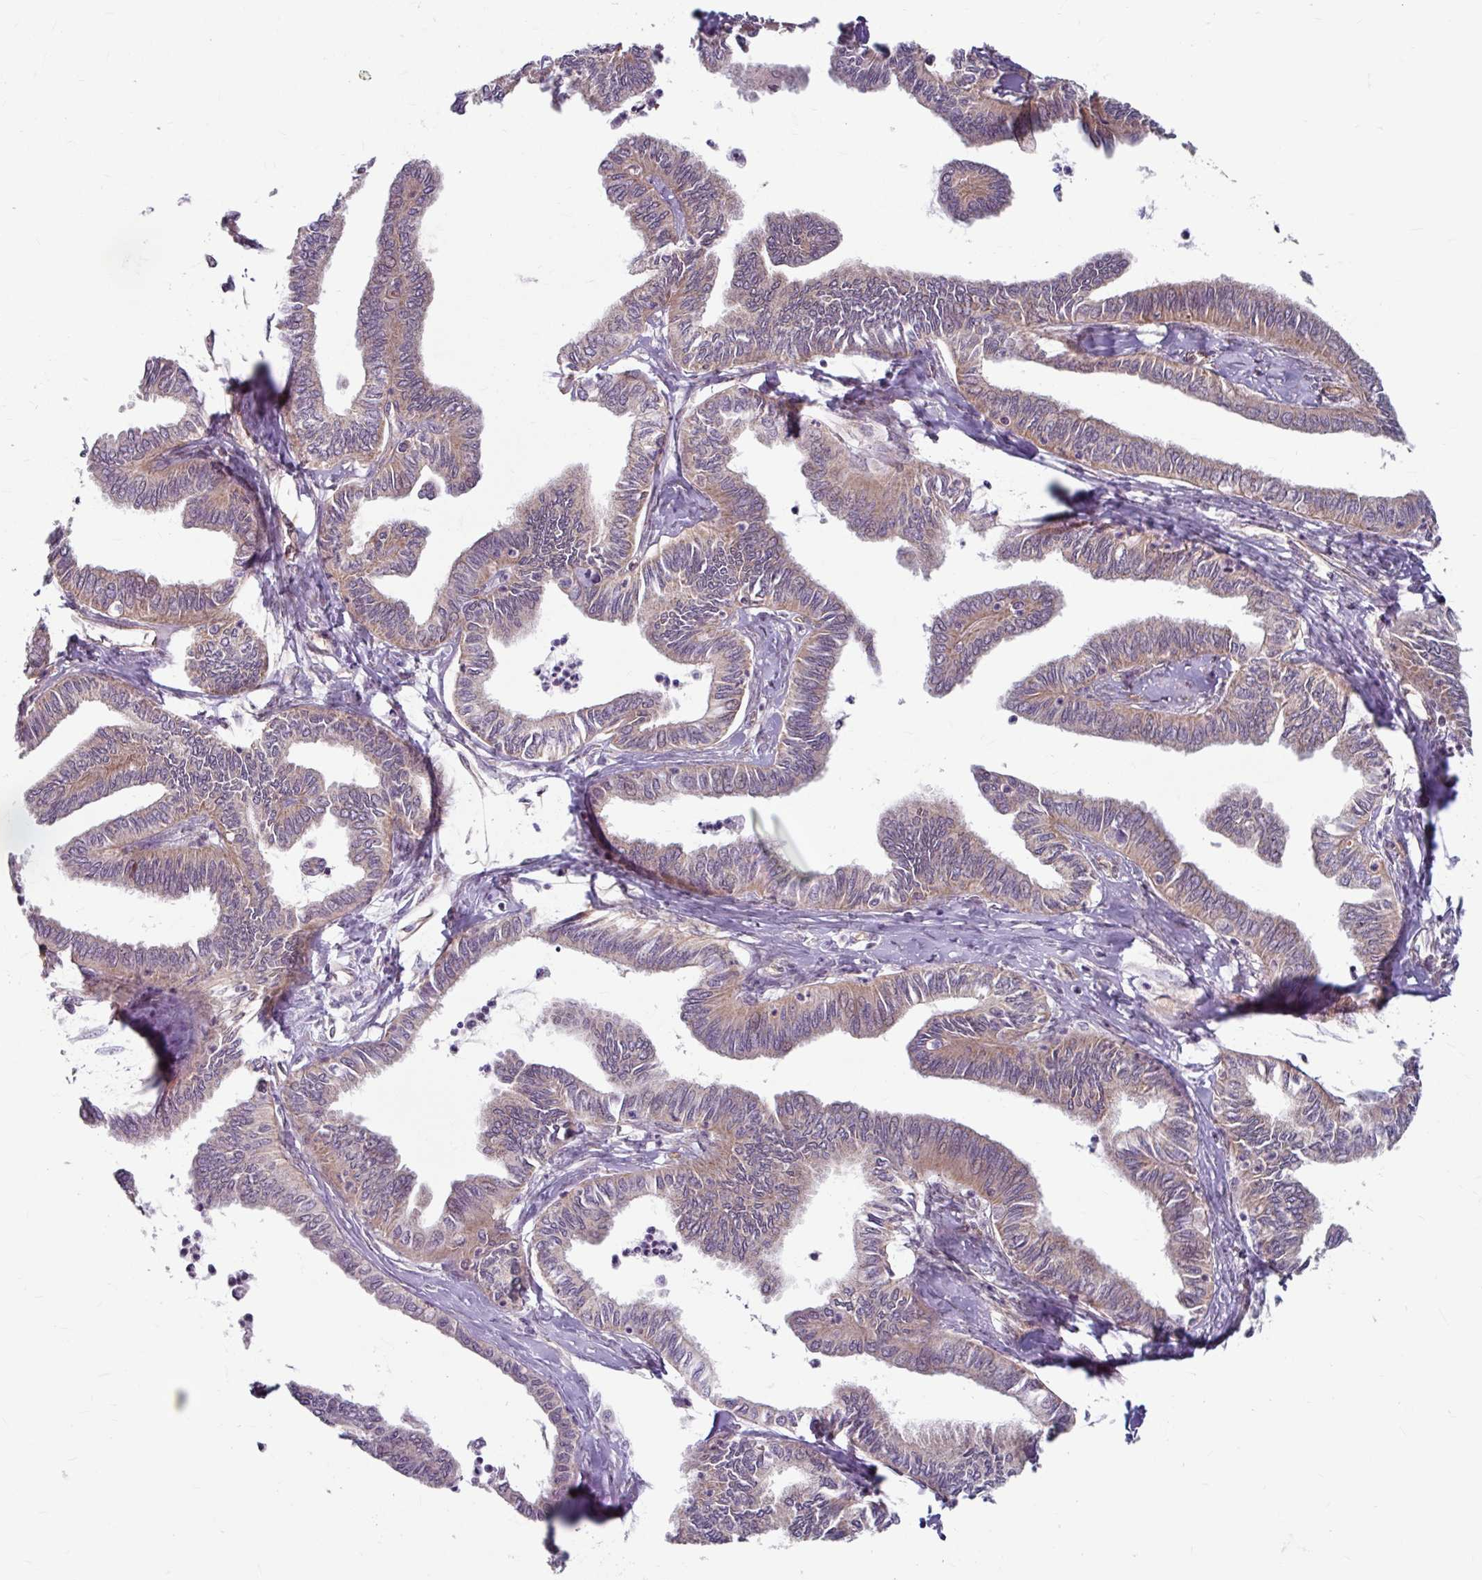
{"staining": {"intensity": "weak", "quantity": "<25%", "location": "cytoplasmic/membranous"}, "tissue": "ovarian cancer", "cell_type": "Tumor cells", "image_type": "cancer", "snomed": [{"axis": "morphology", "description": "Carcinoma, endometroid"}, {"axis": "topography", "description": "Ovary"}], "caption": "Ovarian cancer was stained to show a protein in brown. There is no significant expression in tumor cells. The staining was performed using DAB (3,3'-diaminobenzidine) to visualize the protein expression in brown, while the nuclei were stained in blue with hematoxylin (Magnification: 20x).", "gene": "DAAM2", "patient": {"sex": "female", "age": 70}}